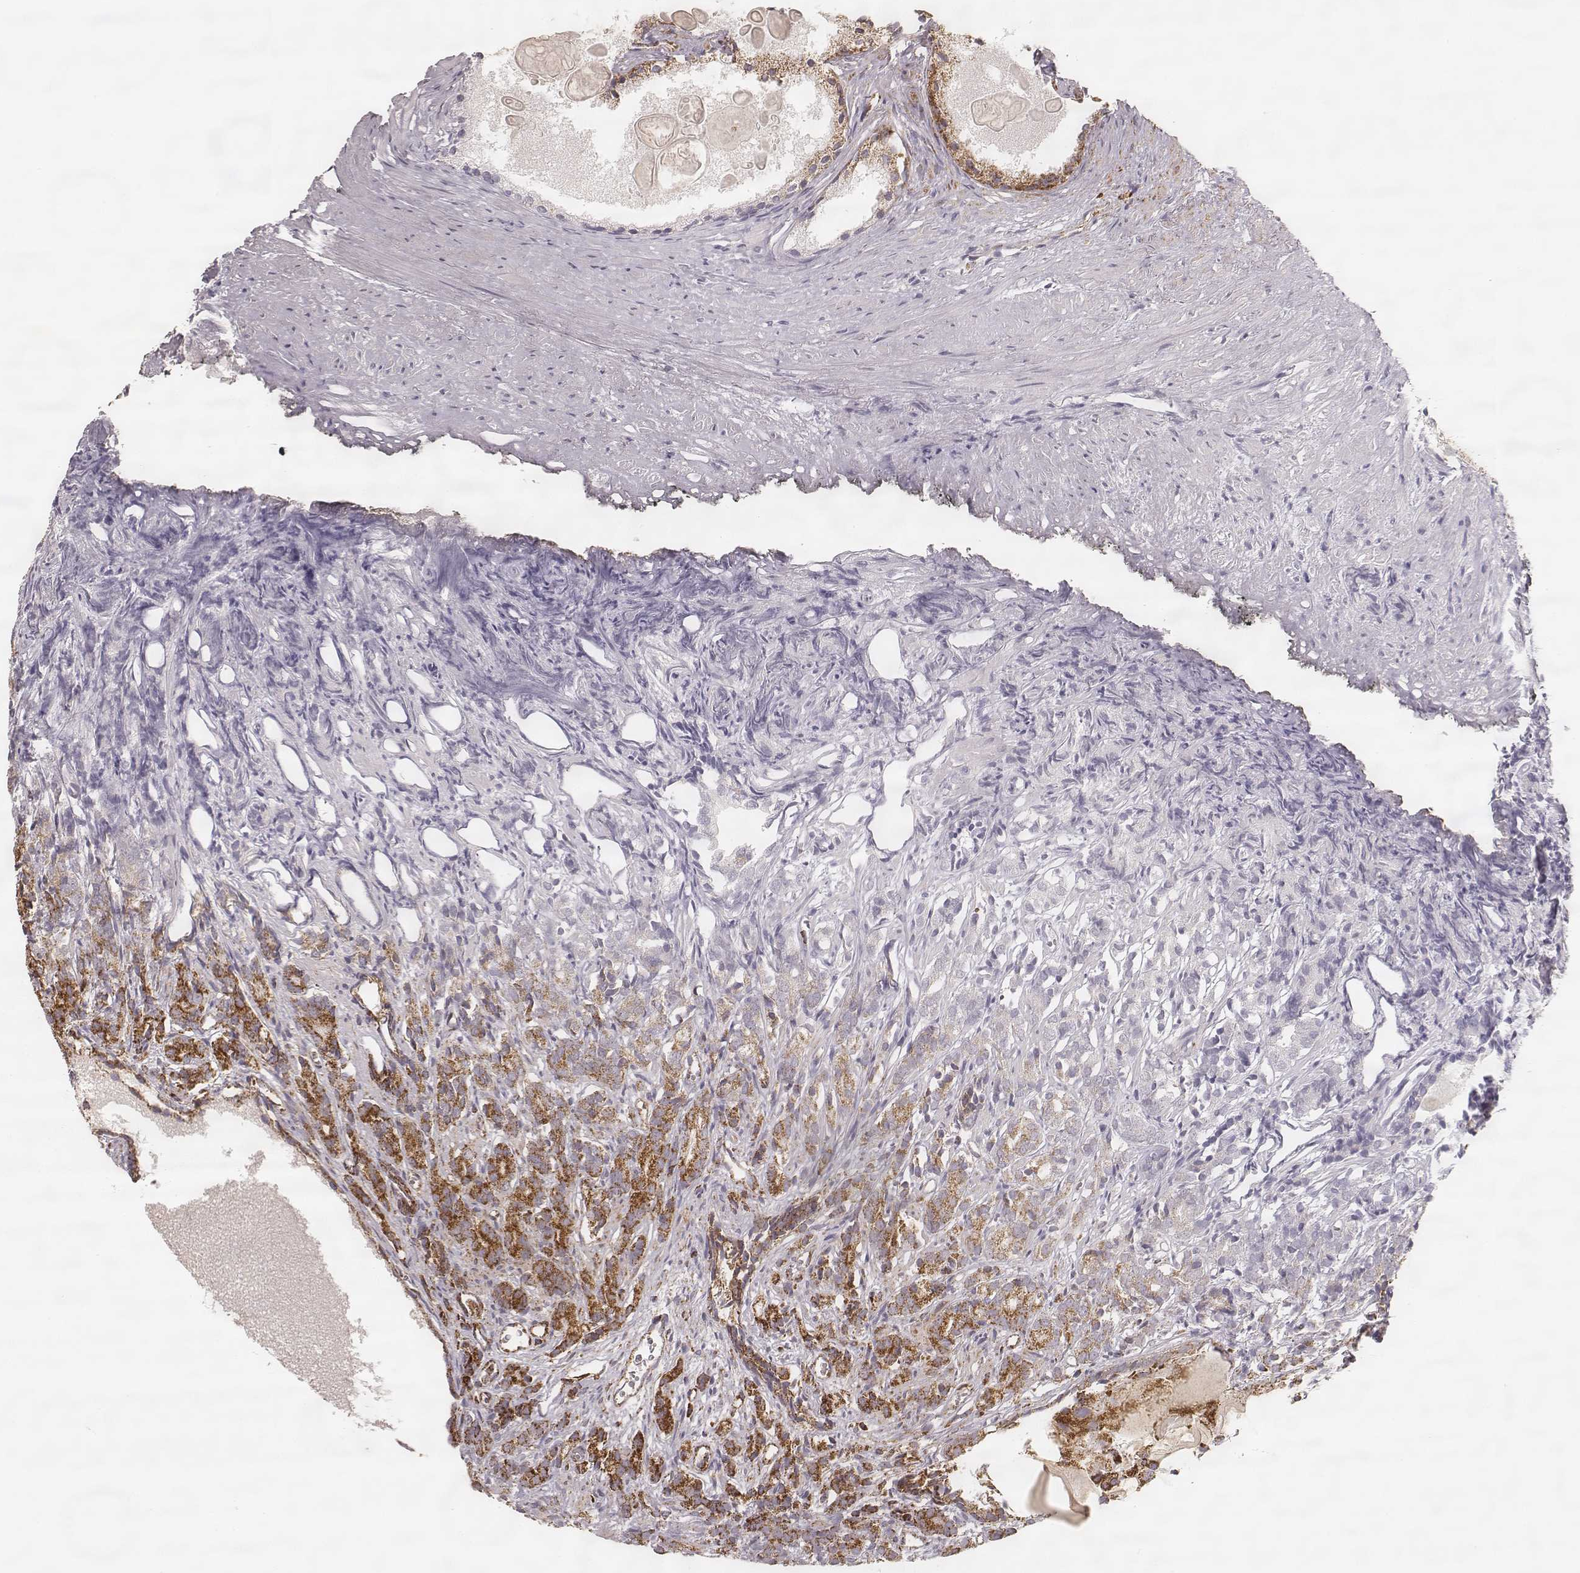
{"staining": {"intensity": "strong", "quantity": ">75%", "location": "cytoplasmic/membranous"}, "tissue": "prostate cancer", "cell_type": "Tumor cells", "image_type": "cancer", "snomed": [{"axis": "morphology", "description": "Adenocarcinoma, High grade"}, {"axis": "topography", "description": "Prostate"}], "caption": "Protein staining shows strong cytoplasmic/membranous expression in about >75% of tumor cells in high-grade adenocarcinoma (prostate).", "gene": "CS", "patient": {"sex": "male", "age": 84}}